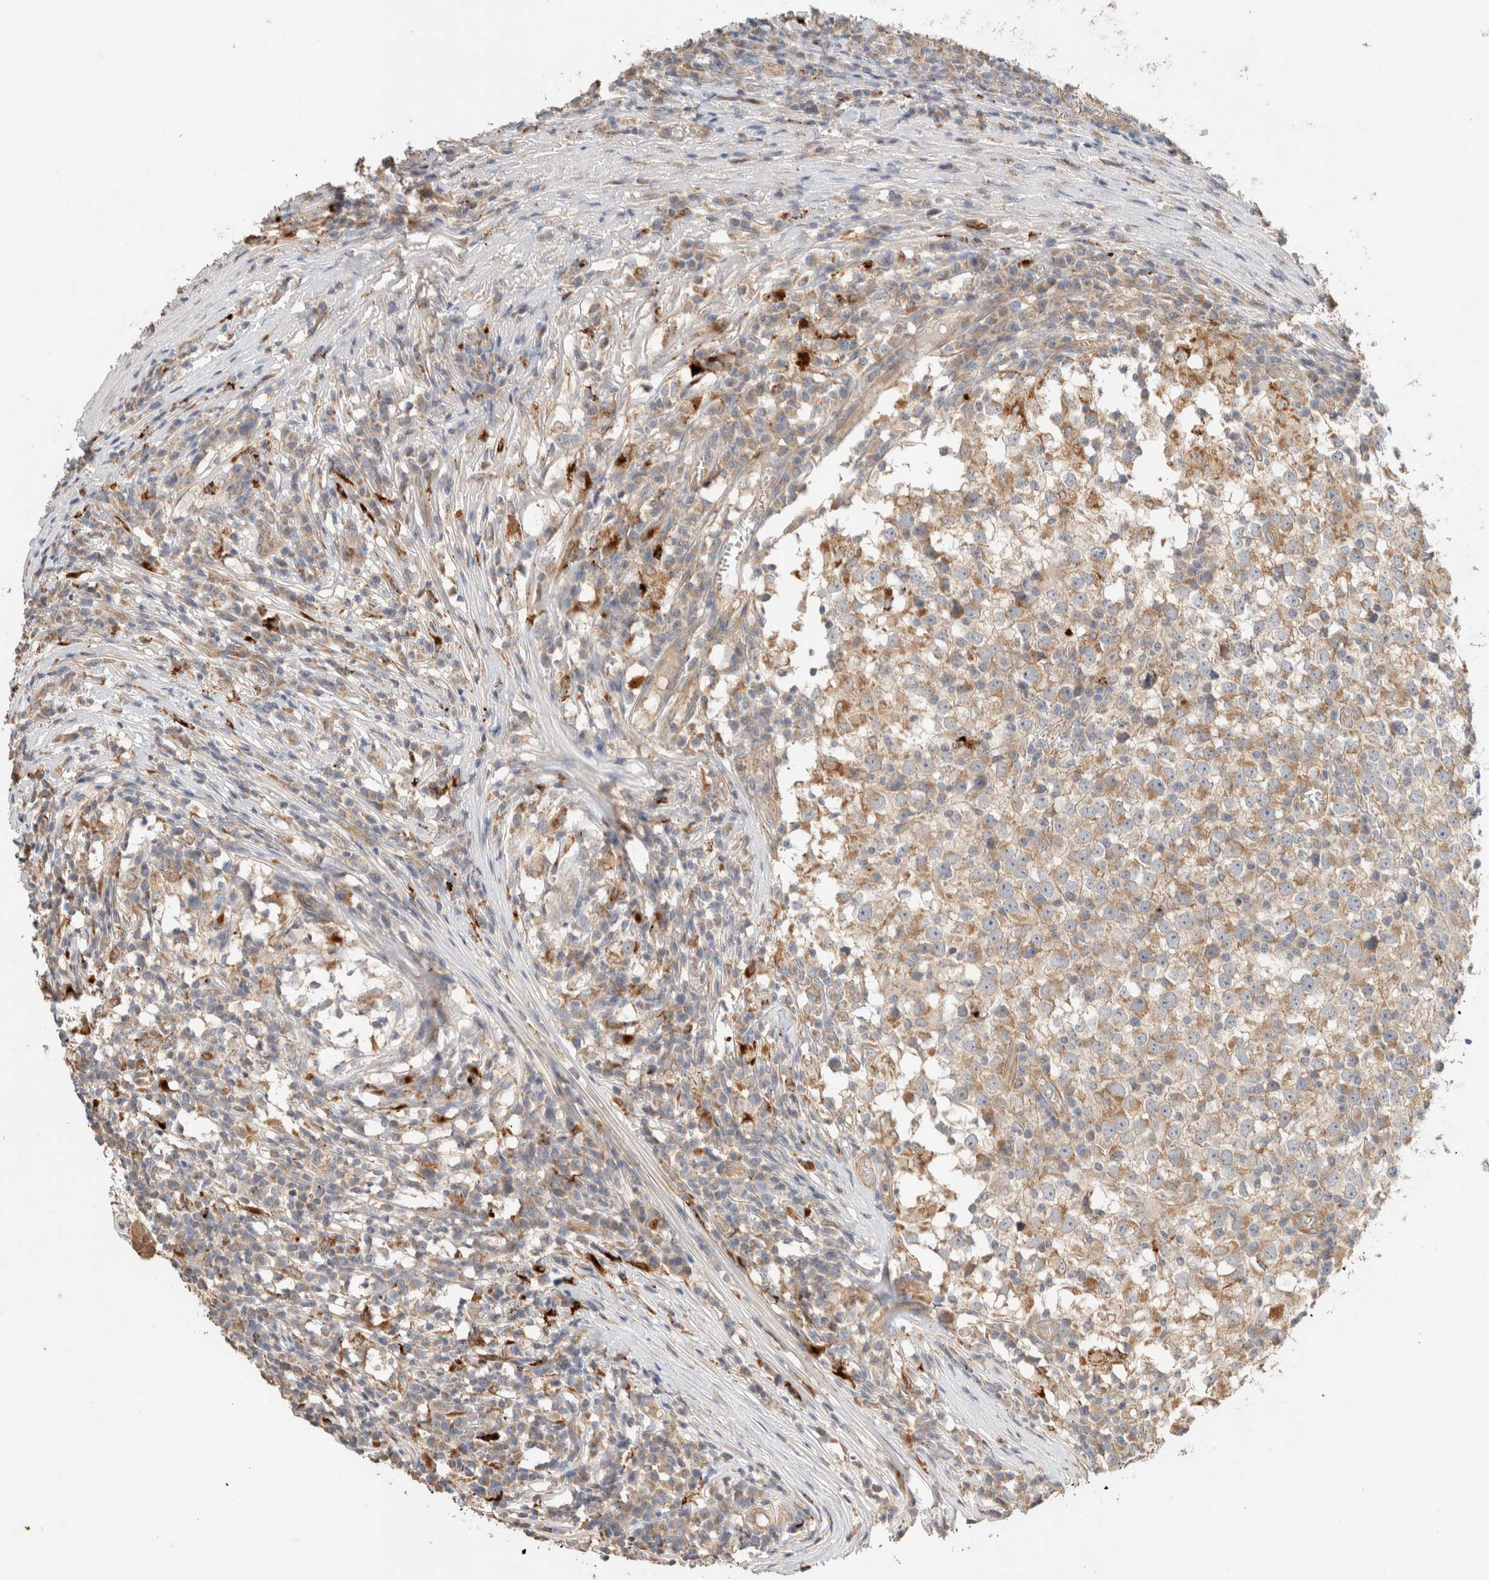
{"staining": {"intensity": "weak", "quantity": ">75%", "location": "cytoplasmic/membranous"}, "tissue": "testis cancer", "cell_type": "Tumor cells", "image_type": "cancer", "snomed": [{"axis": "morphology", "description": "Seminoma, NOS"}, {"axis": "topography", "description": "Testis"}], "caption": "Weak cytoplasmic/membranous staining is appreciated in approximately >75% of tumor cells in testis seminoma.", "gene": "B3GNTL1", "patient": {"sex": "male", "age": 65}}